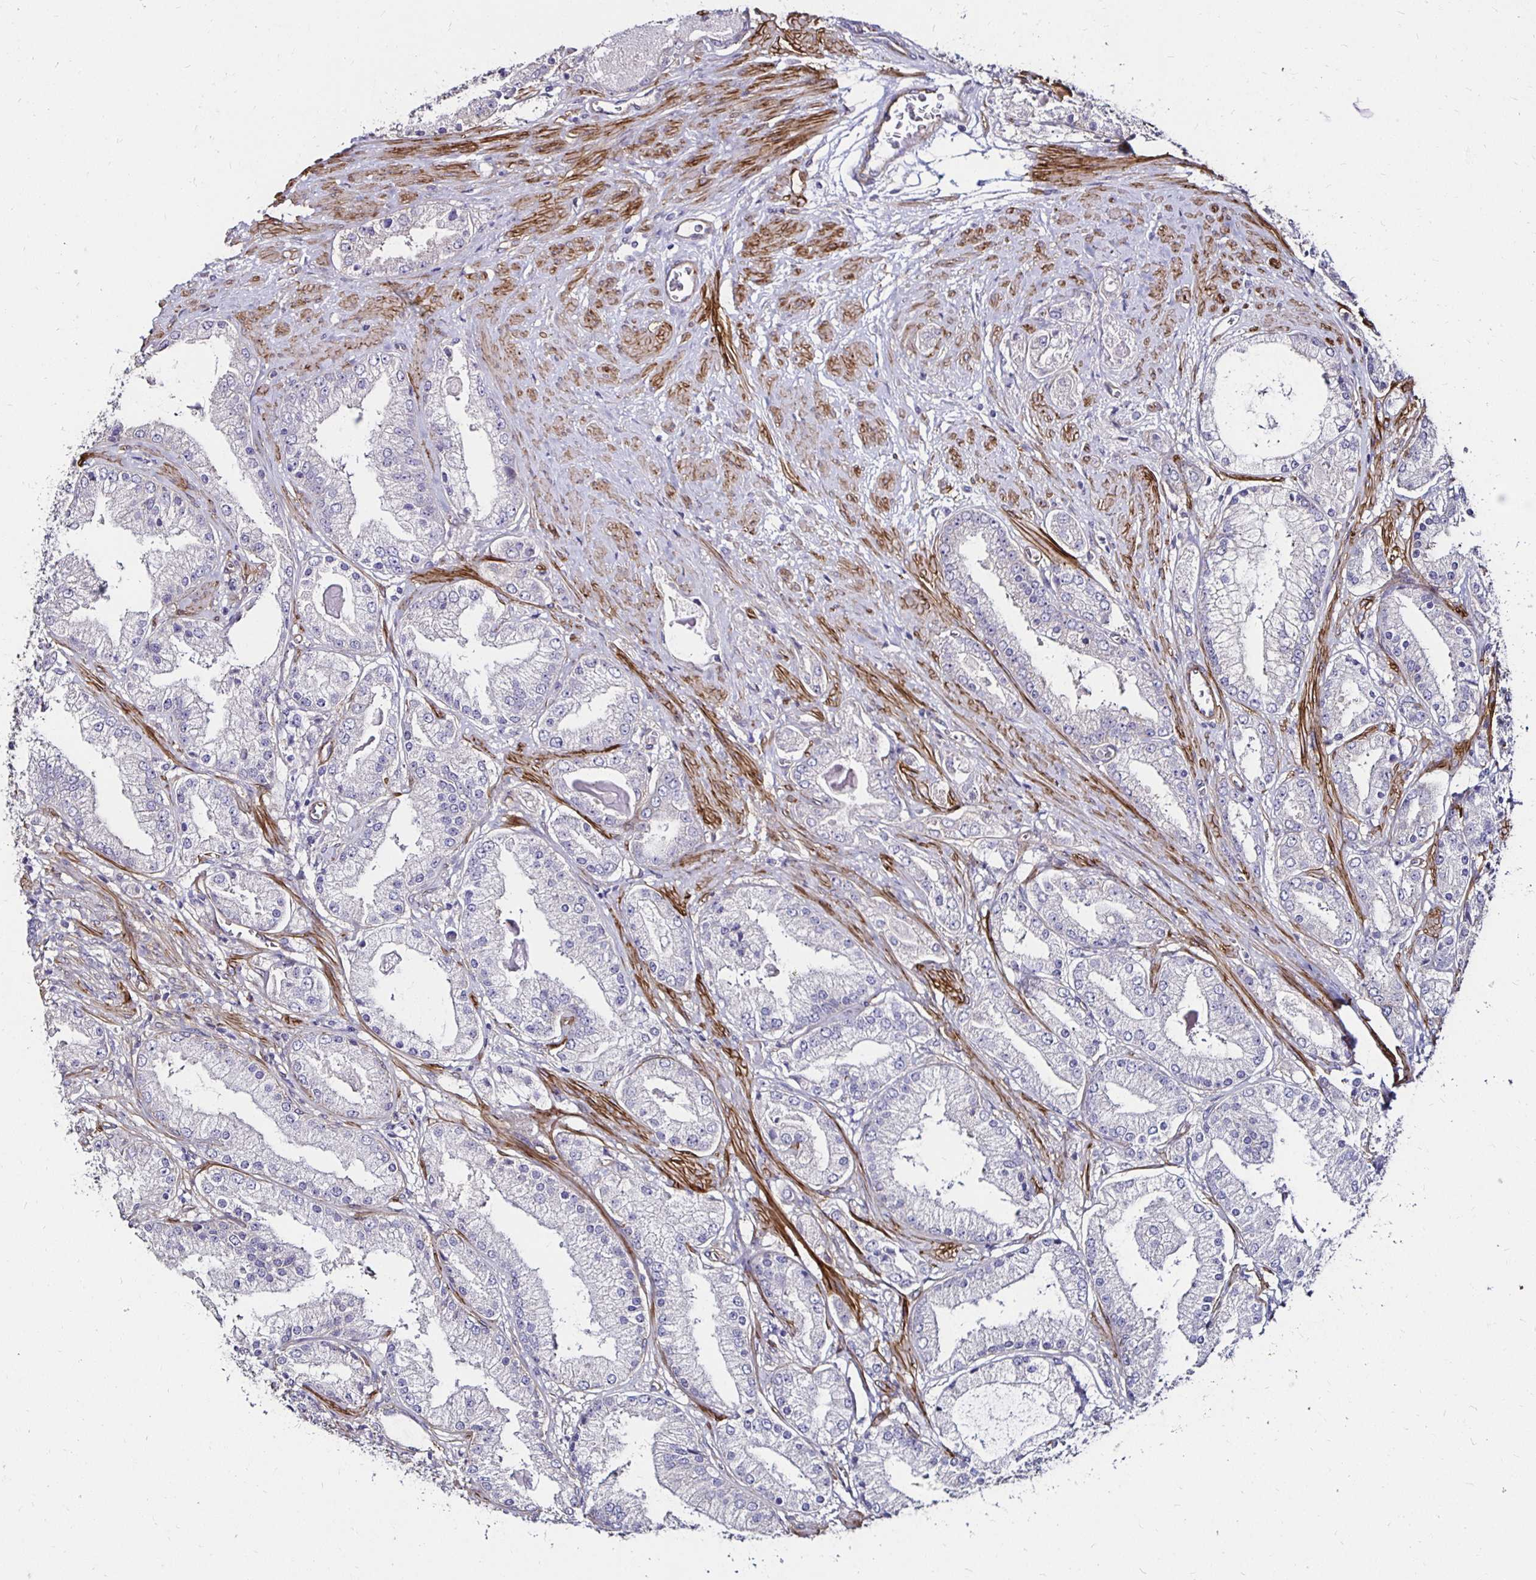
{"staining": {"intensity": "negative", "quantity": "none", "location": "none"}, "tissue": "prostate cancer", "cell_type": "Tumor cells", "image_type": "cancer", "snomed": [{"axis": "morphology", "description": "Adenocarcinoma, High grade"}, {"axis": "topography", "description": "Prostate"}], "caption": "Tumor cells show no significant expression in prostate adenocarcinoma (high-grade).", "gene": "ITGB1", "patient": {"sex": "male", "age": 67}}